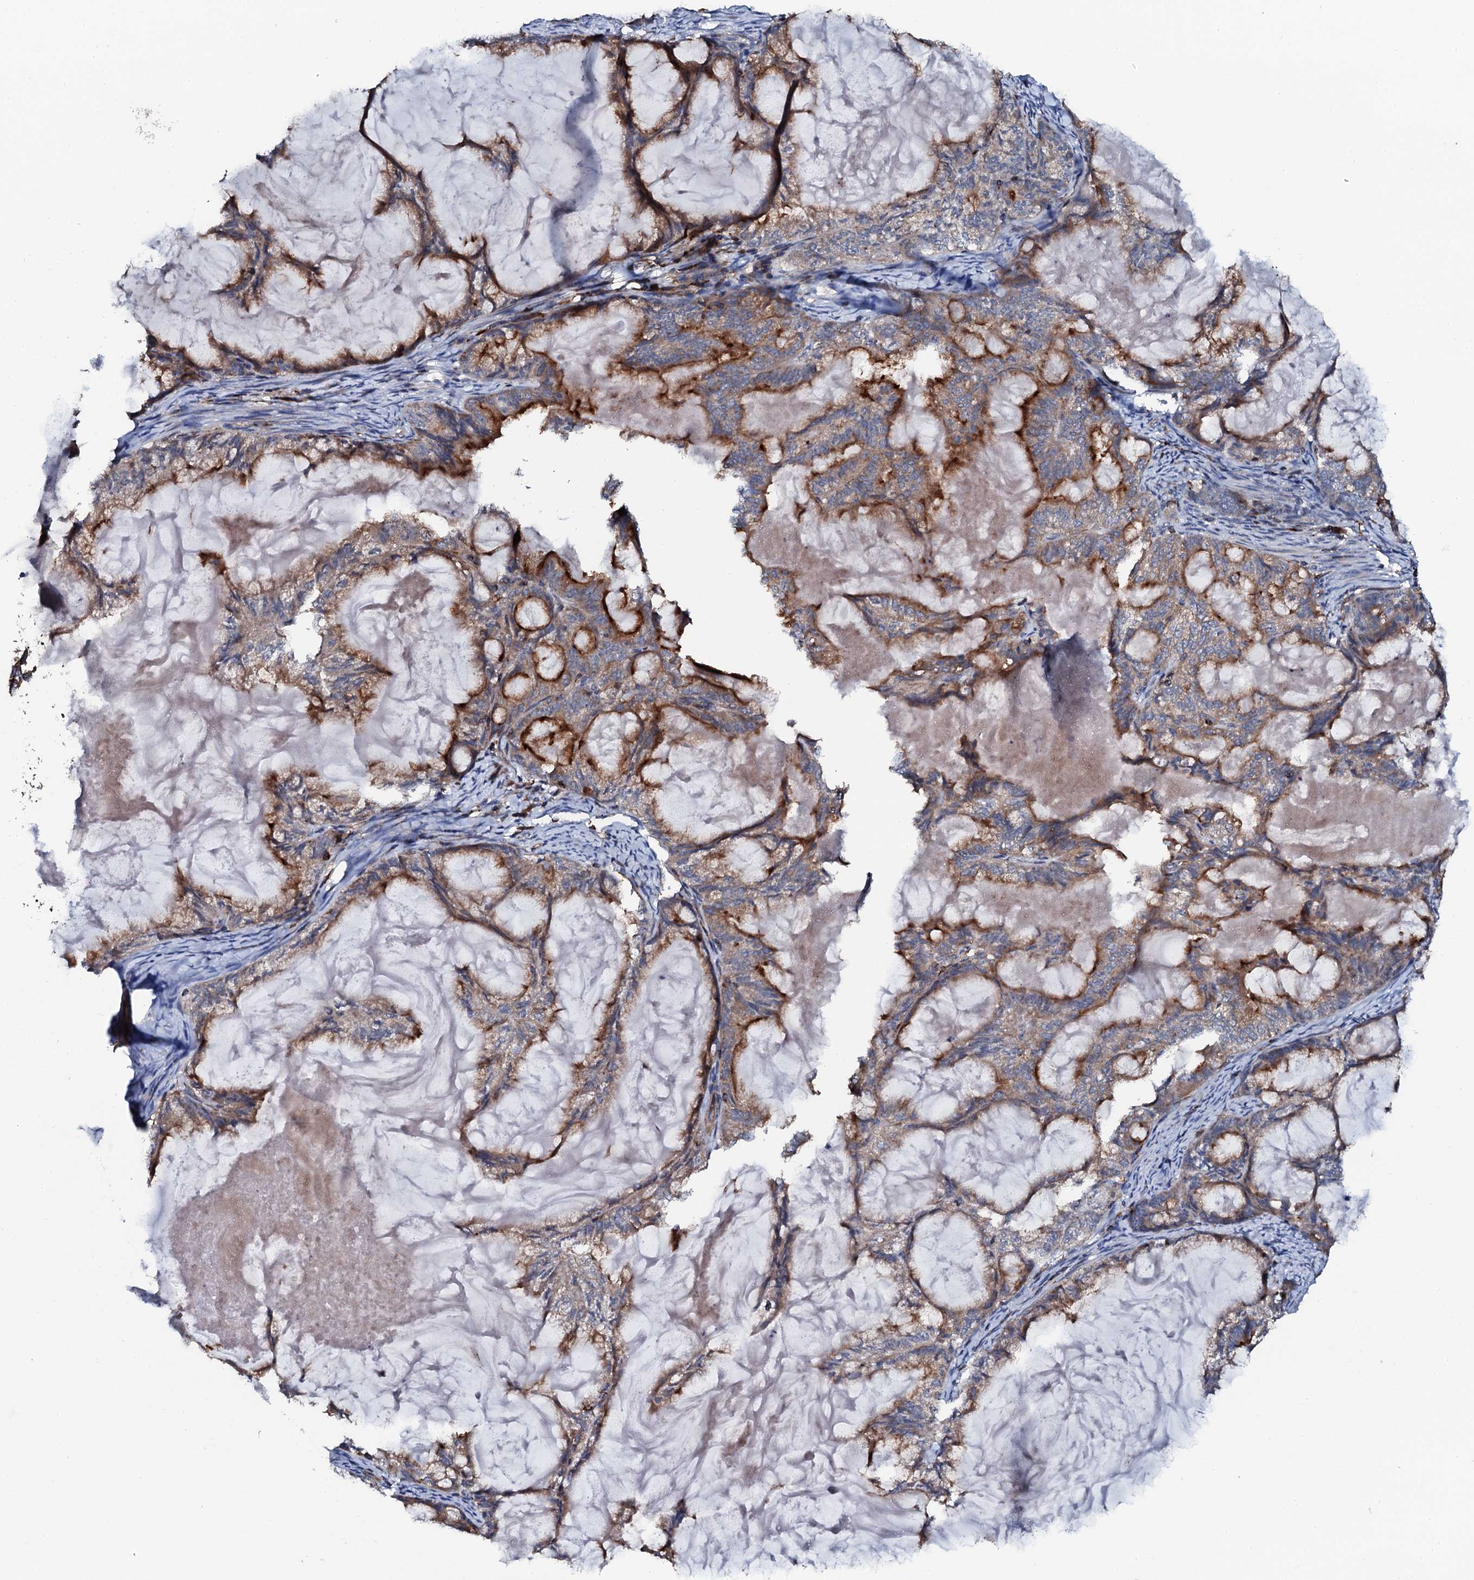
{"staining": {"intensity": "strong", "quantity": "25%-75%", "location": "cytoplasmic/membranous"}, "tissue": "endometrial cancer", "cell_type": "Tumor cells", "image_type": "cancer", "snomed": [{"axis": "morphology", "description": "Adenocarcinoma, NOS"}, {"axis": "topography", "description": "Endometrium"}], "caption": "DAB (3,3'-diaminobenzidine) immunohistochemical staining of human endometrial cancer (adenocarcinoma) displays strong cytoplasmic/membranous protein expression in about 25%-75% of tumor cells.", "gene": "VAMP8", "patient": {"sex": "female", "age": 86}}